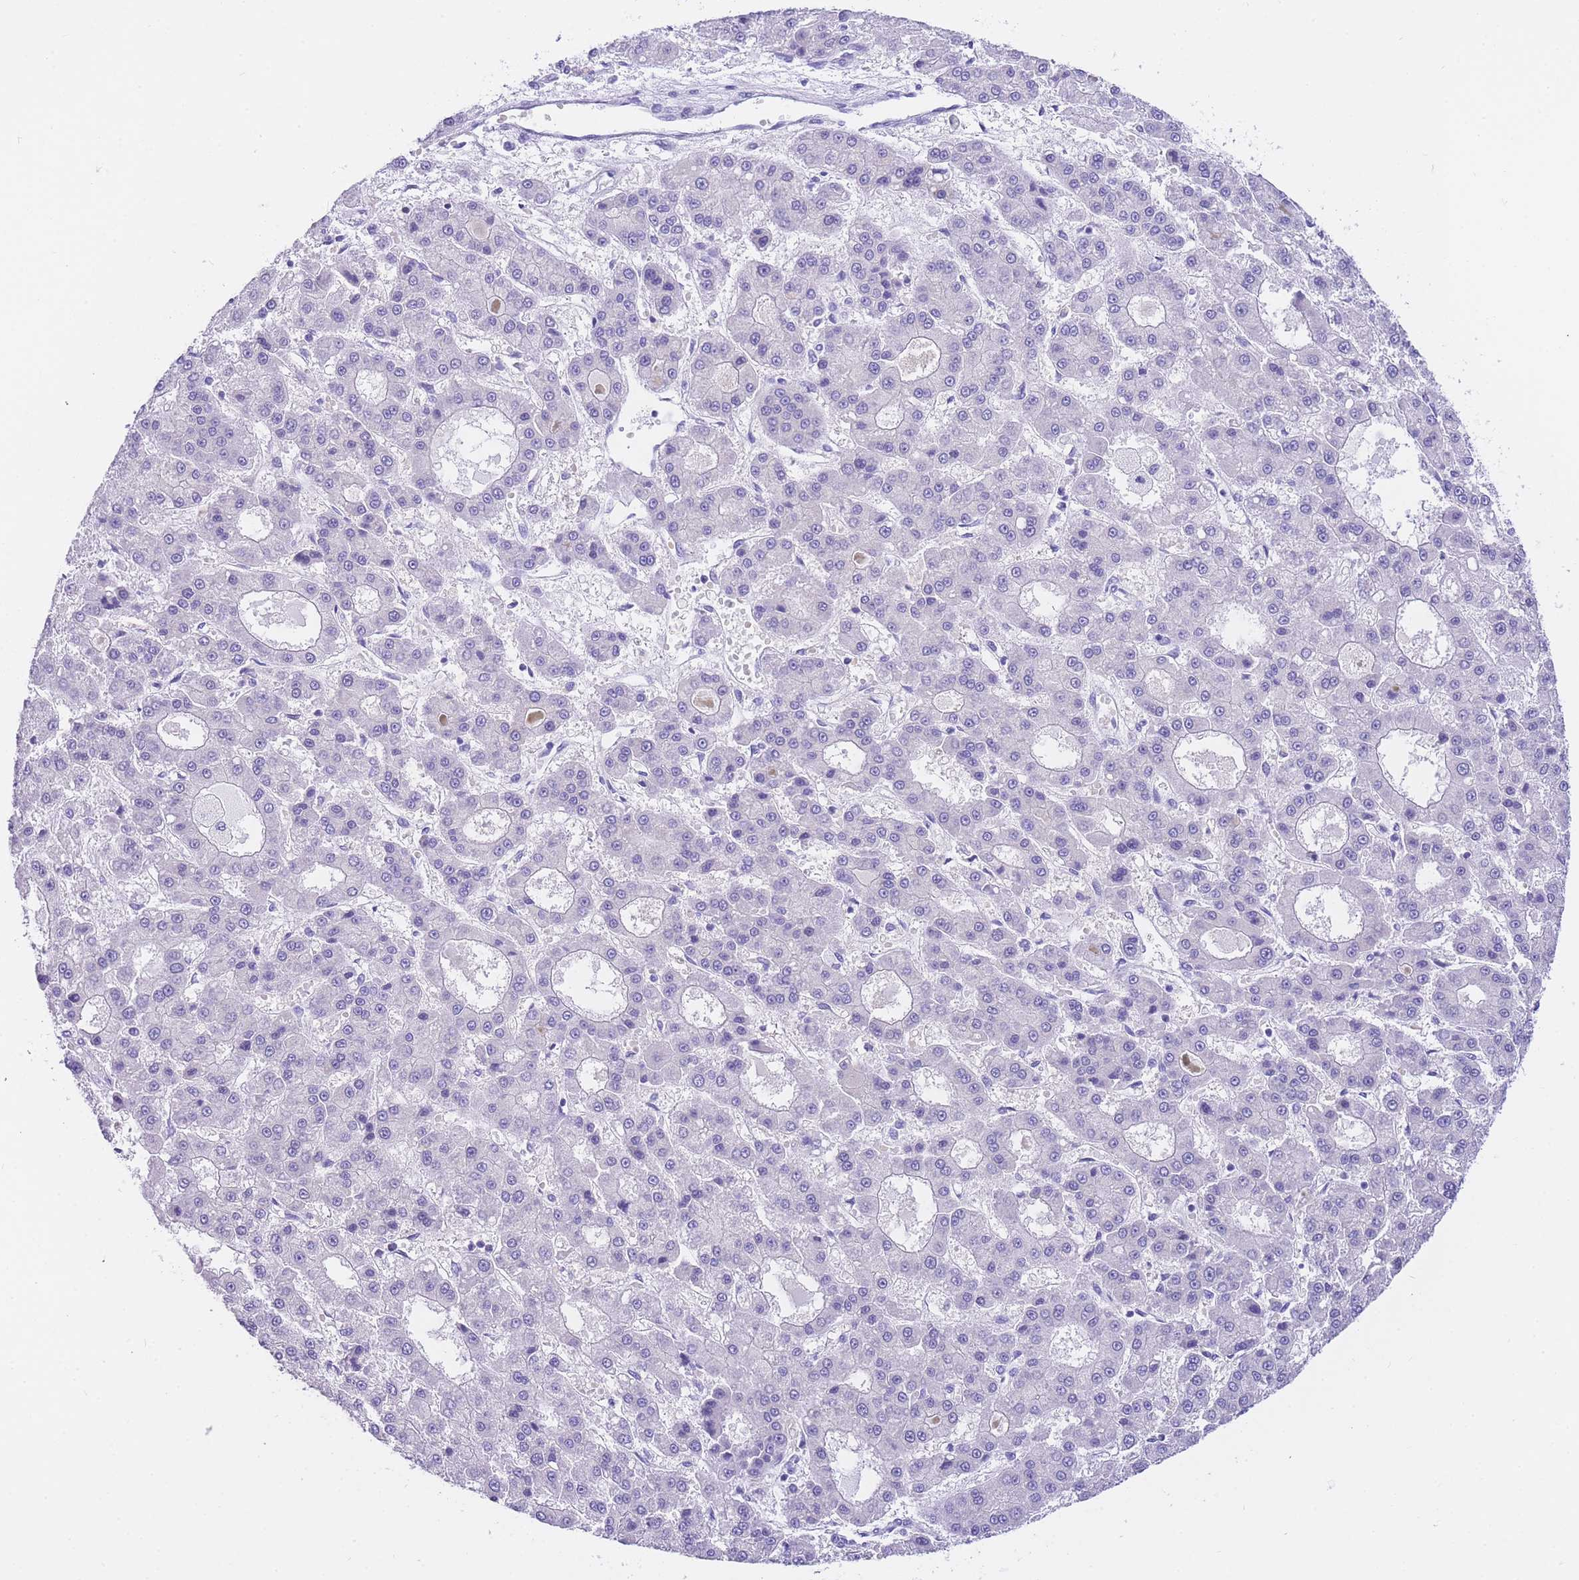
{"staining": {"intensity": "negative", "quantity": "none", "location": "none"}, "tissue": "liver cancer", "cell_type": "Tumor cells", "image_type": "cancer", "snomed": [{"axis": "morphology", "description": "Carcinoma, Hepatocellular, NOS"}, {"axis": "topography", "description": "Liver"}], "caption": "Immunohistochemistry (IHC) of human liver hepatocellular carcinoma shows no expression in tumor cells.", "gene": "NKD2", "patient": {"sex": "male", "age": 70}}